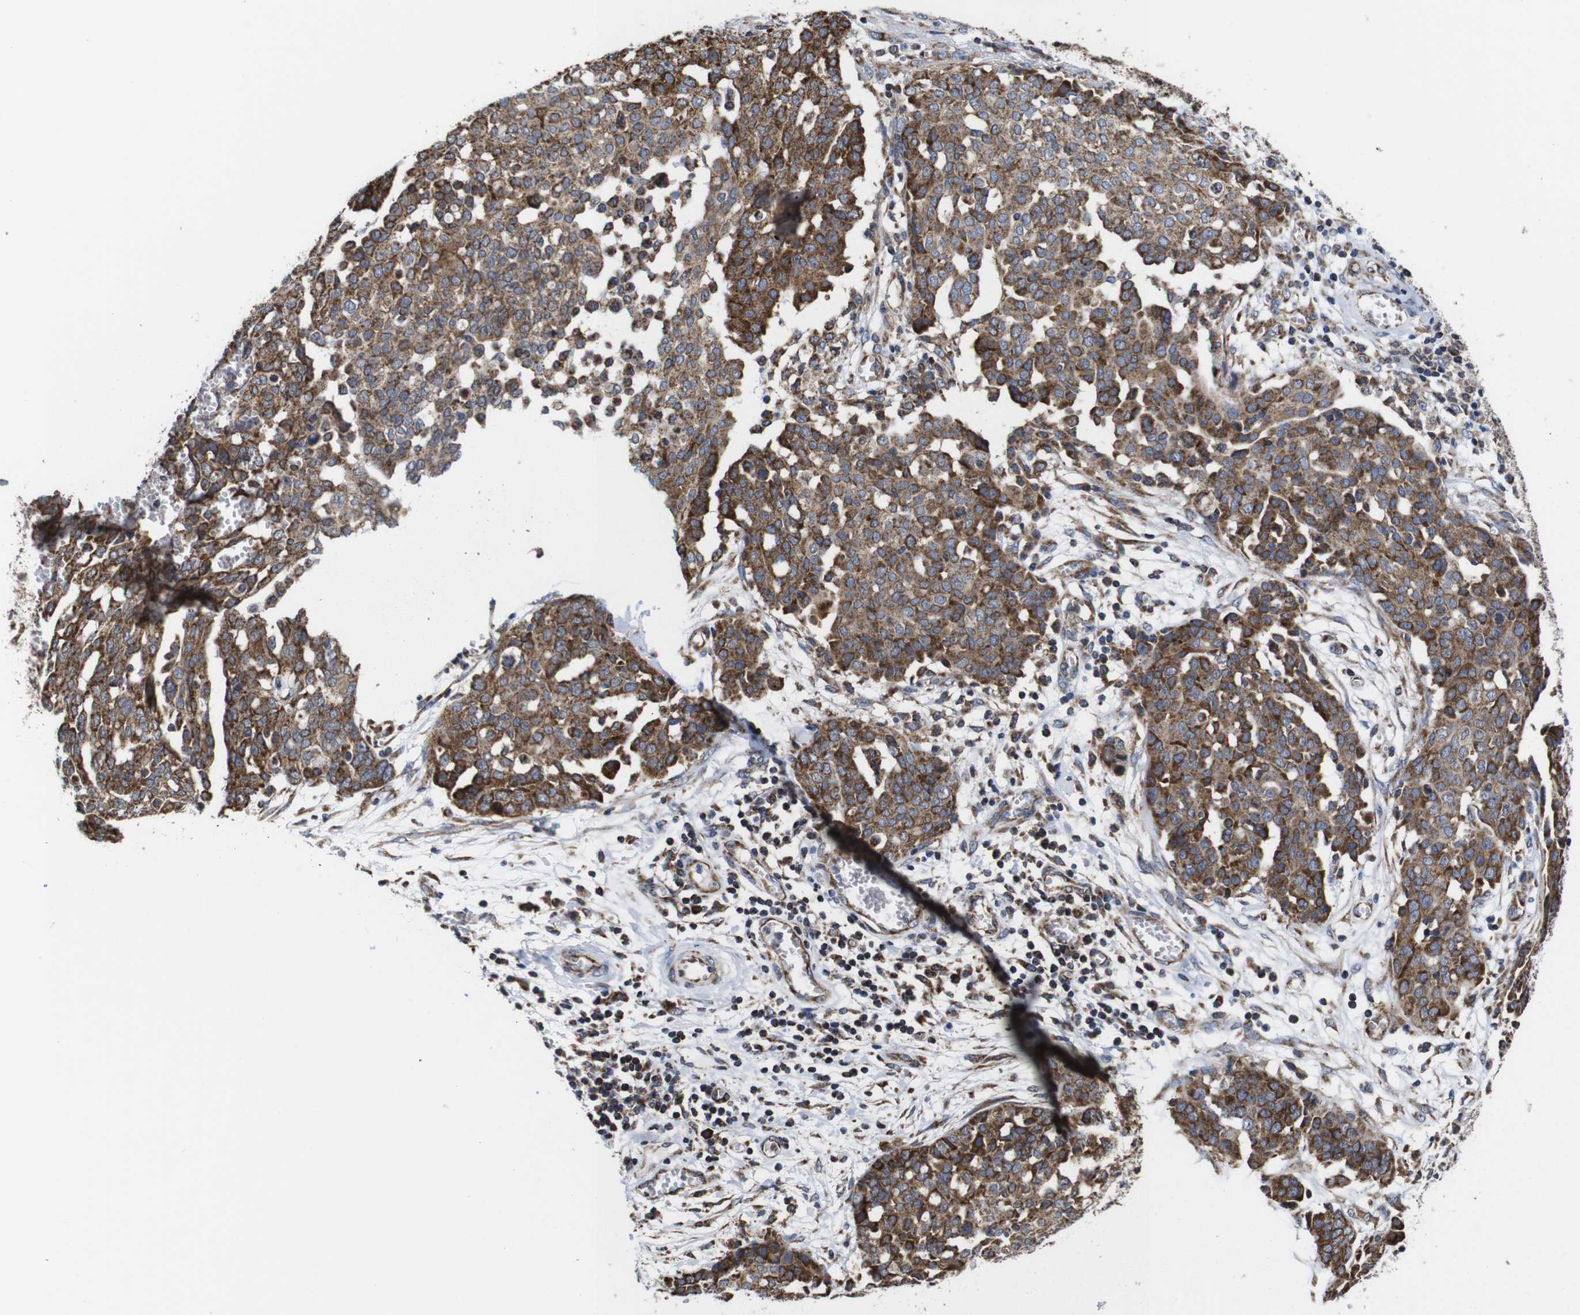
{"staining": {"intensity": "moderate", "quantity": ">75%", "location": "cytoplasmic/membranous"}, "tissue": "ovarian cancer", "cell_type": "Tumor cells", "image_type": "cancer", "snomed": [{"axis": "morphology", "description": "Cystadenocarcinoma, serous, NOS"}, {"axis": "topography", "description": "Soft tissue"}, {"axis": "topography", "description": "Ovary"}], "caption": "Immunohistochemical staining of human ovarian cancer reveals medium levels of moderate cytoplasmic/membranous protein expression in approximately >75% of tumor cells.", "gene": "C17orf80", "patient": {"sex": "female", "age": 57}}